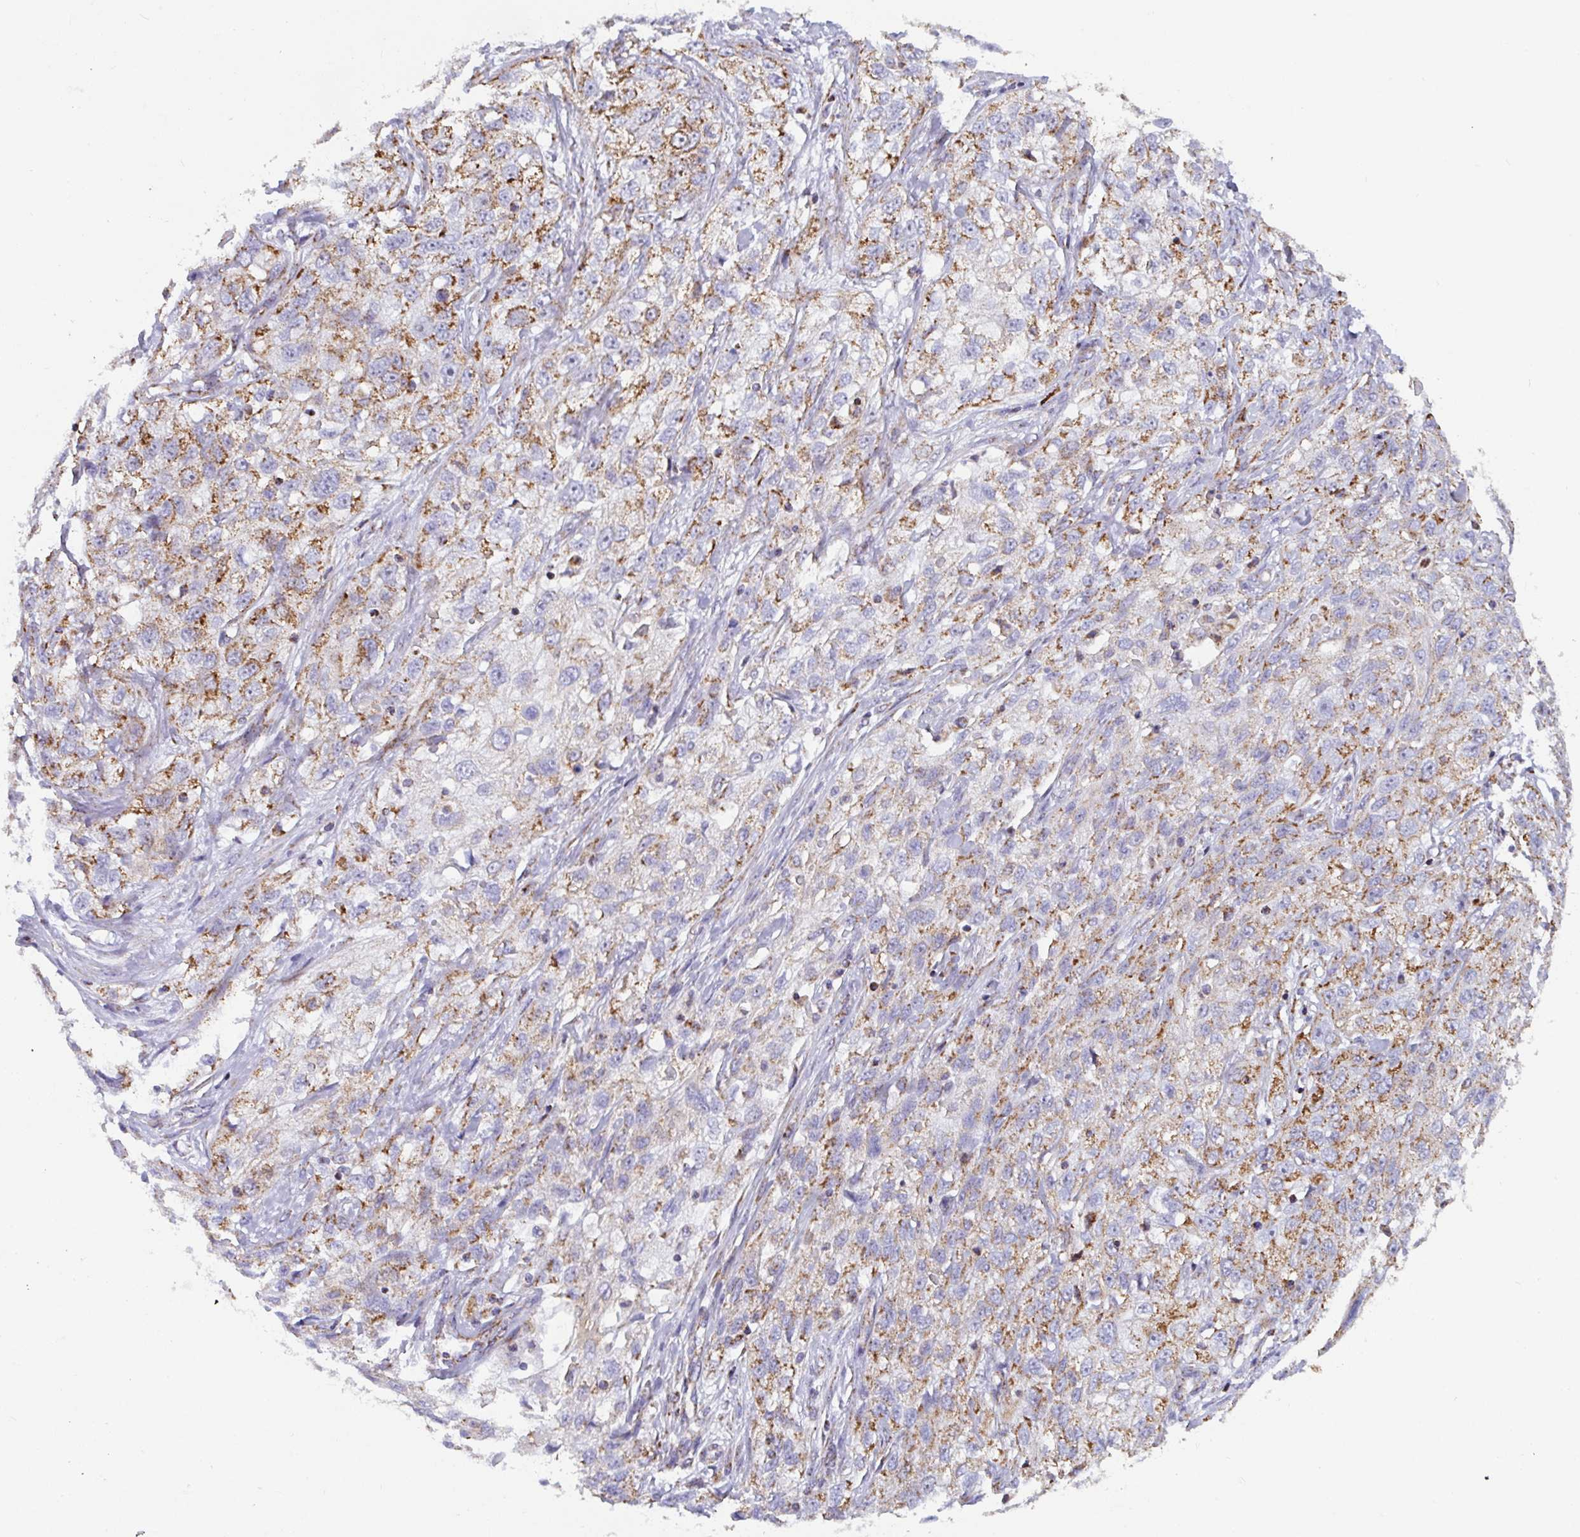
{"staining": {"intensity": "moderate", "quantity": ">75%", "location": "cytoplasmic/membranous"}, "tissue": "skin cancer", "cell_type": "Tumor cells", "image_type": "cancer", "snomed": [{"axis": "morphology", "description": "Squamous cell carcinoma, NOS"}, {"axis": "topography", "description": "Skin"}, {"axis": "topography", "description": "Vulva"}], "caption": "Squamous cell carcinoma (skin) tissue displays moderate cytoplasmic/membranous positivity in approximately >75% of tumor cells", "gene": "ATP5MJ", "patient": {"sex": "female", "age": 86}}